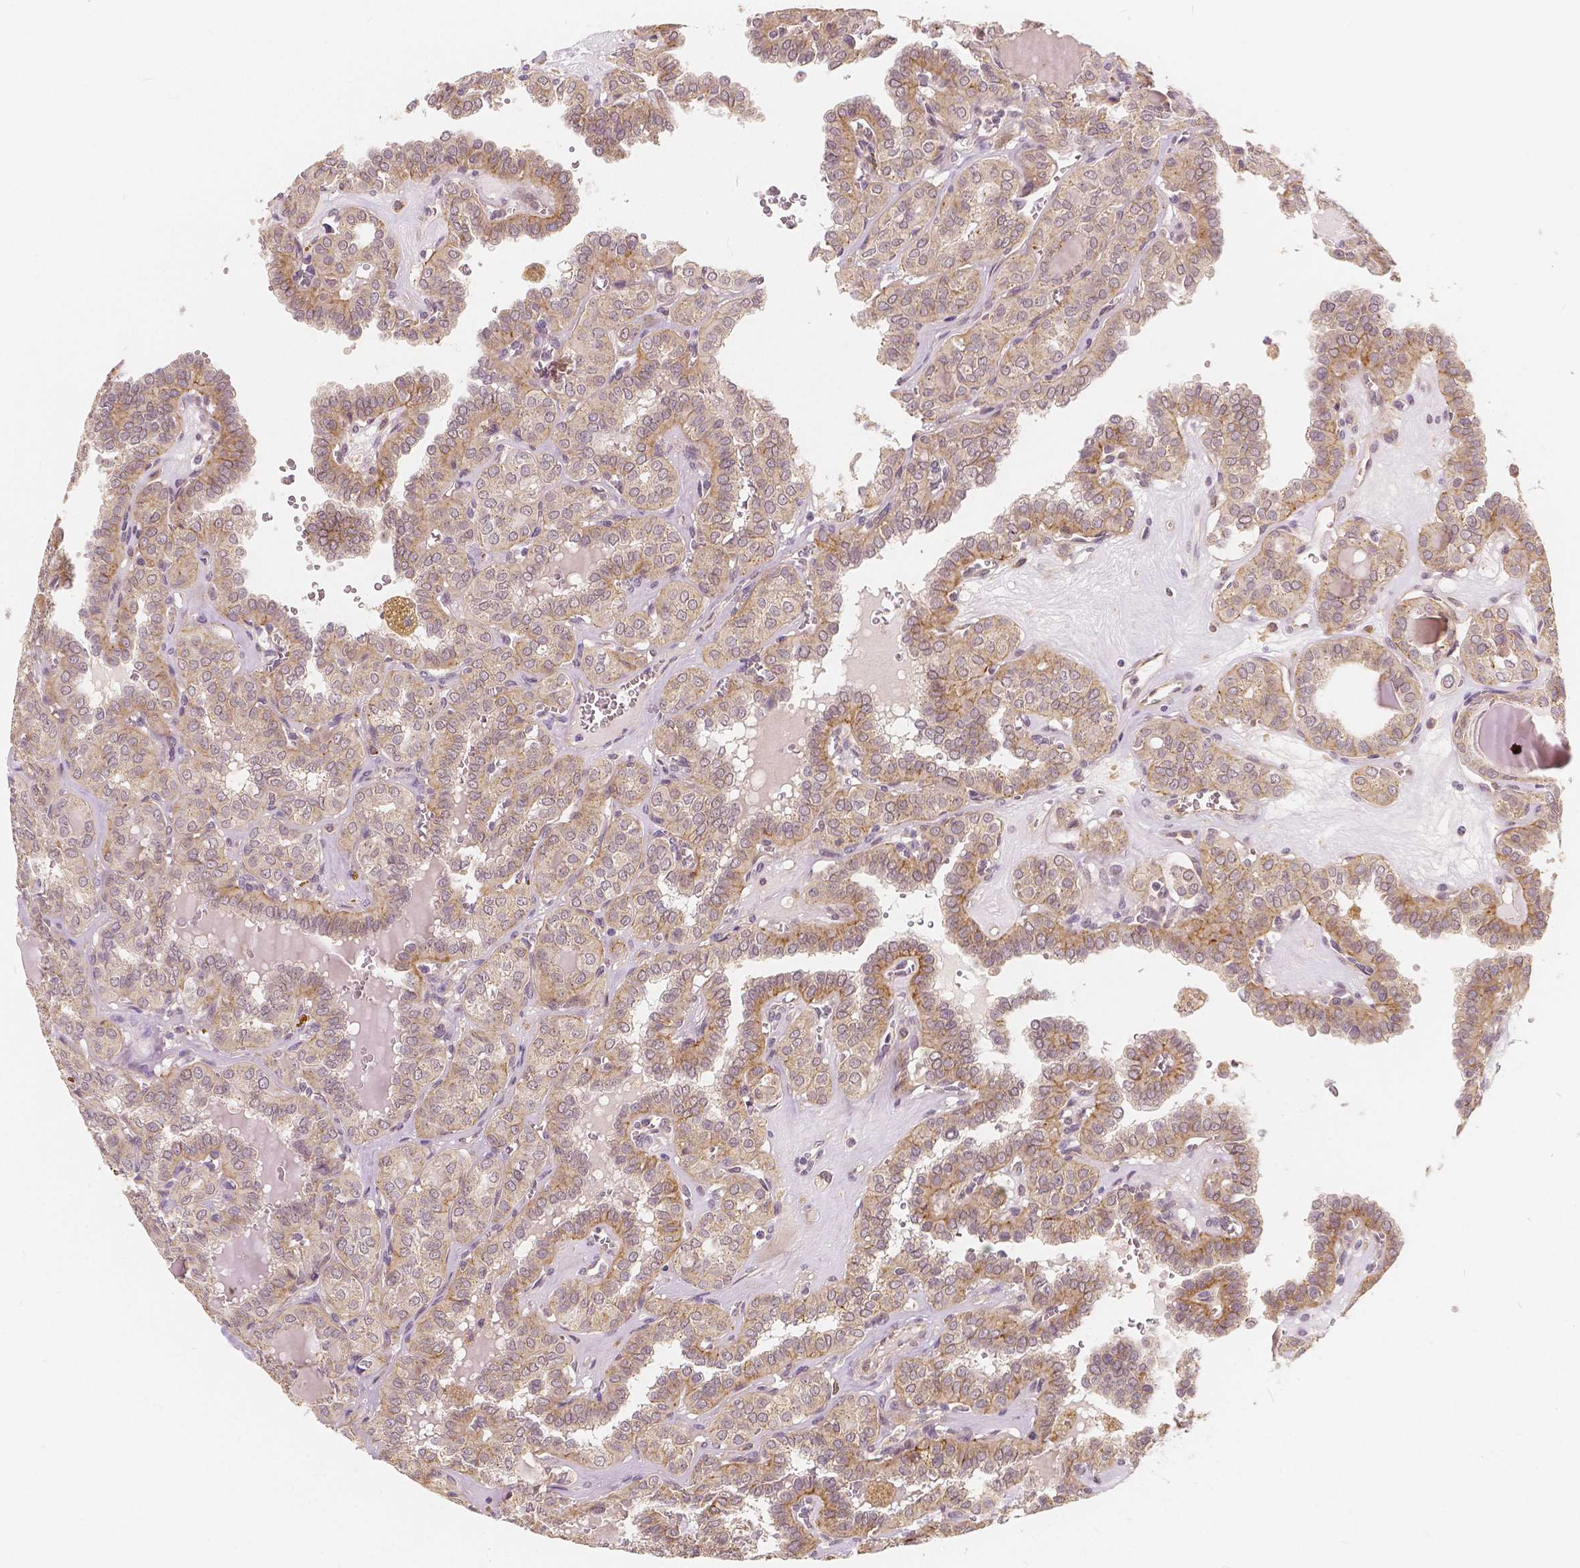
{"staining": {"intensity": "weak", "quantity": "25%-75%", "location": "cytoplasmic/membranous"}, "tissue": "thyroid cancer", "cell_type": "Tumor cells", "image_type": "cancer", "snomed": [{"axis": "morphology", "description": "Papillary adenocarcinoma, NOS"}, {"axis": "topography", "description": "Thyroid gland"}], "caption": "Approximately 25%-75% of tumor cells in thyroid cancer demonstrate weak cytoplasmic/membranous protein positivity as visualized by brown immunohistochemical staining.", "gene": "SNX12", "patient": {"sex": "female", "age": 41}}